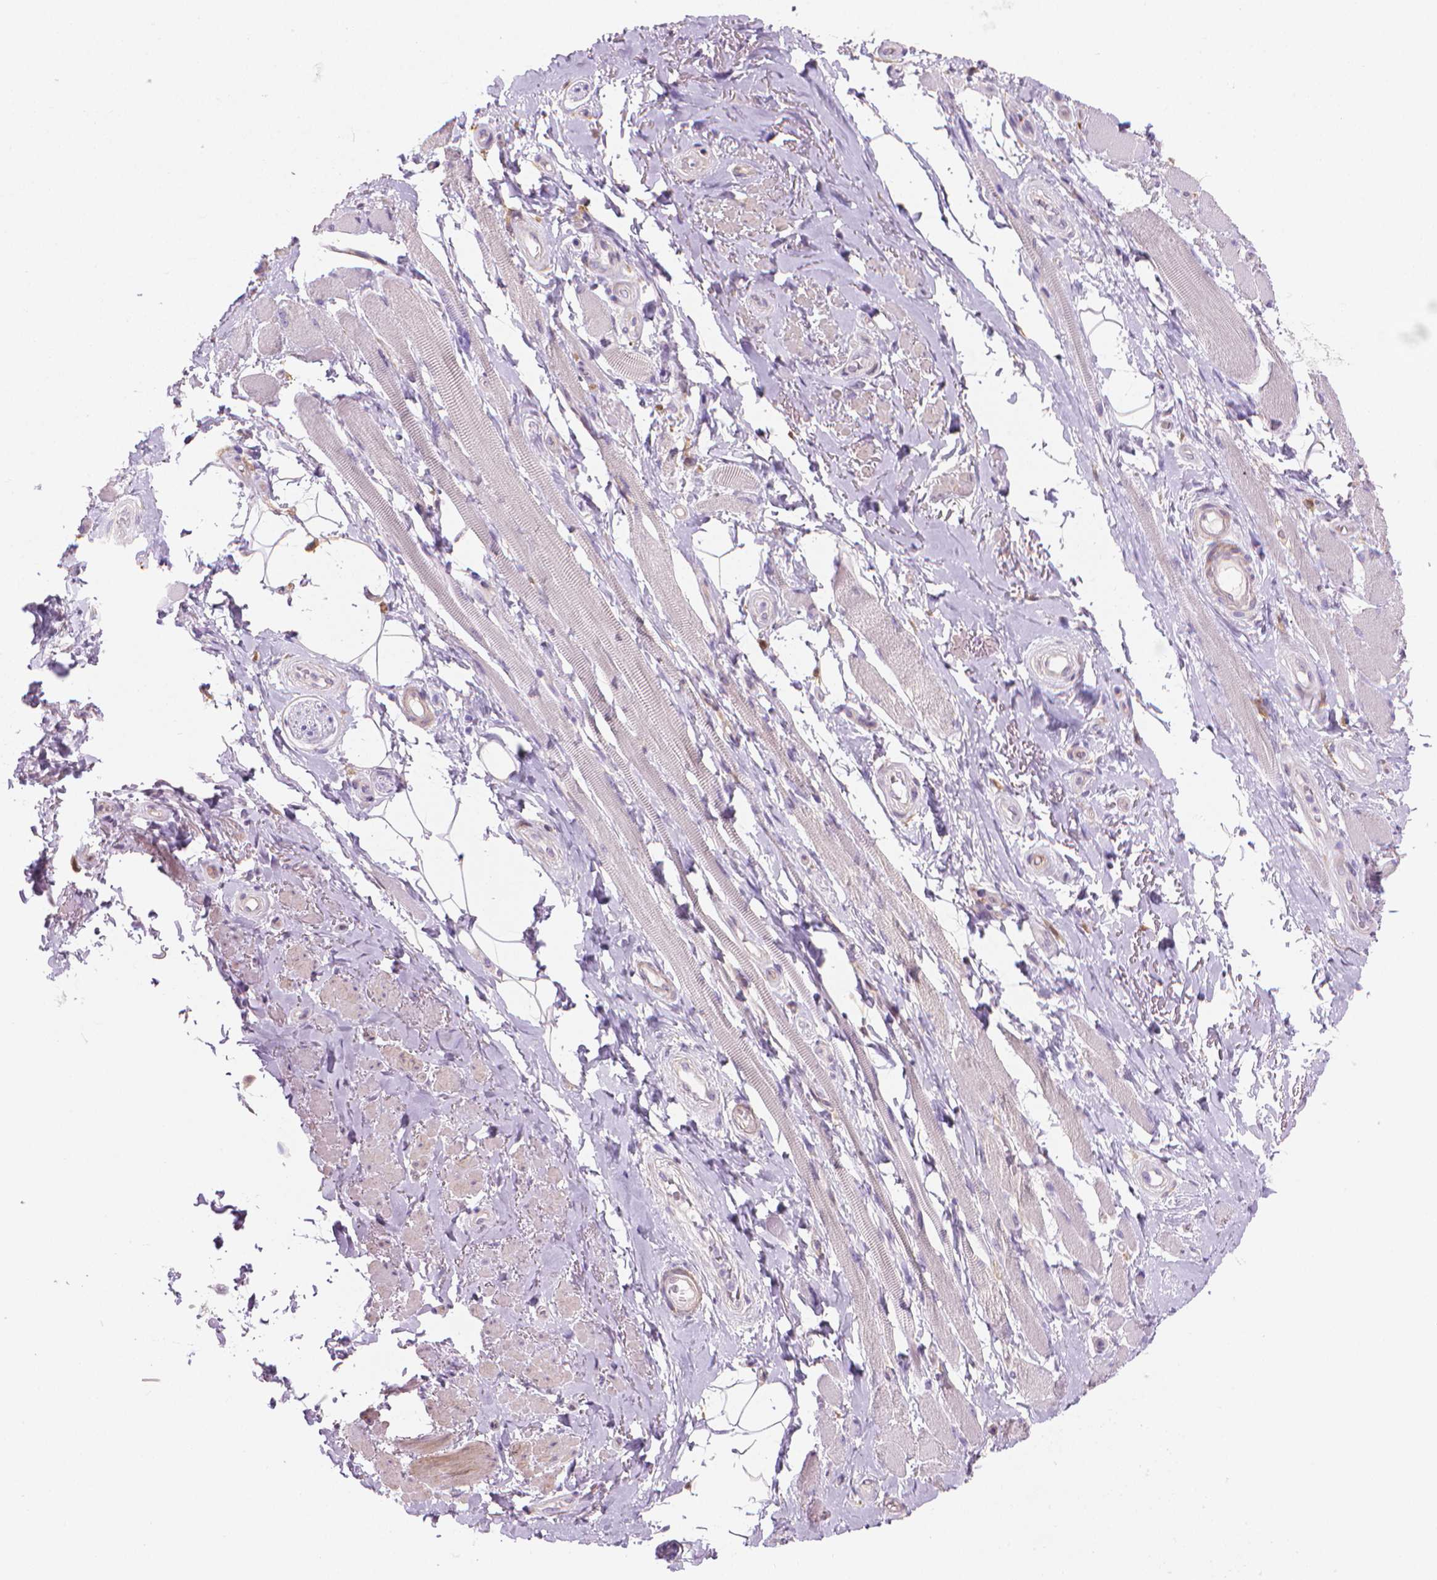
{"staining": {"intensity": "negative", "quantity": "none", "location": "none"}, "tissue": "adipose tissue", "cell_type": "Adipocytes", "image_type": "normal", "snomed": [{"axis": "morphology", "description": "Normal tissue, NOS"}, {"axis": "topography", "description": "Anal"}, {"axis": "topography", "description": "Peripheral nerve tissue"}], "caption": "Adipose tissue stained for a protein using immunohistochemistry demonstrates no staining adipocytes.", "gene": "GSDMA", "patient": {"sex": "male", "age": 53}}